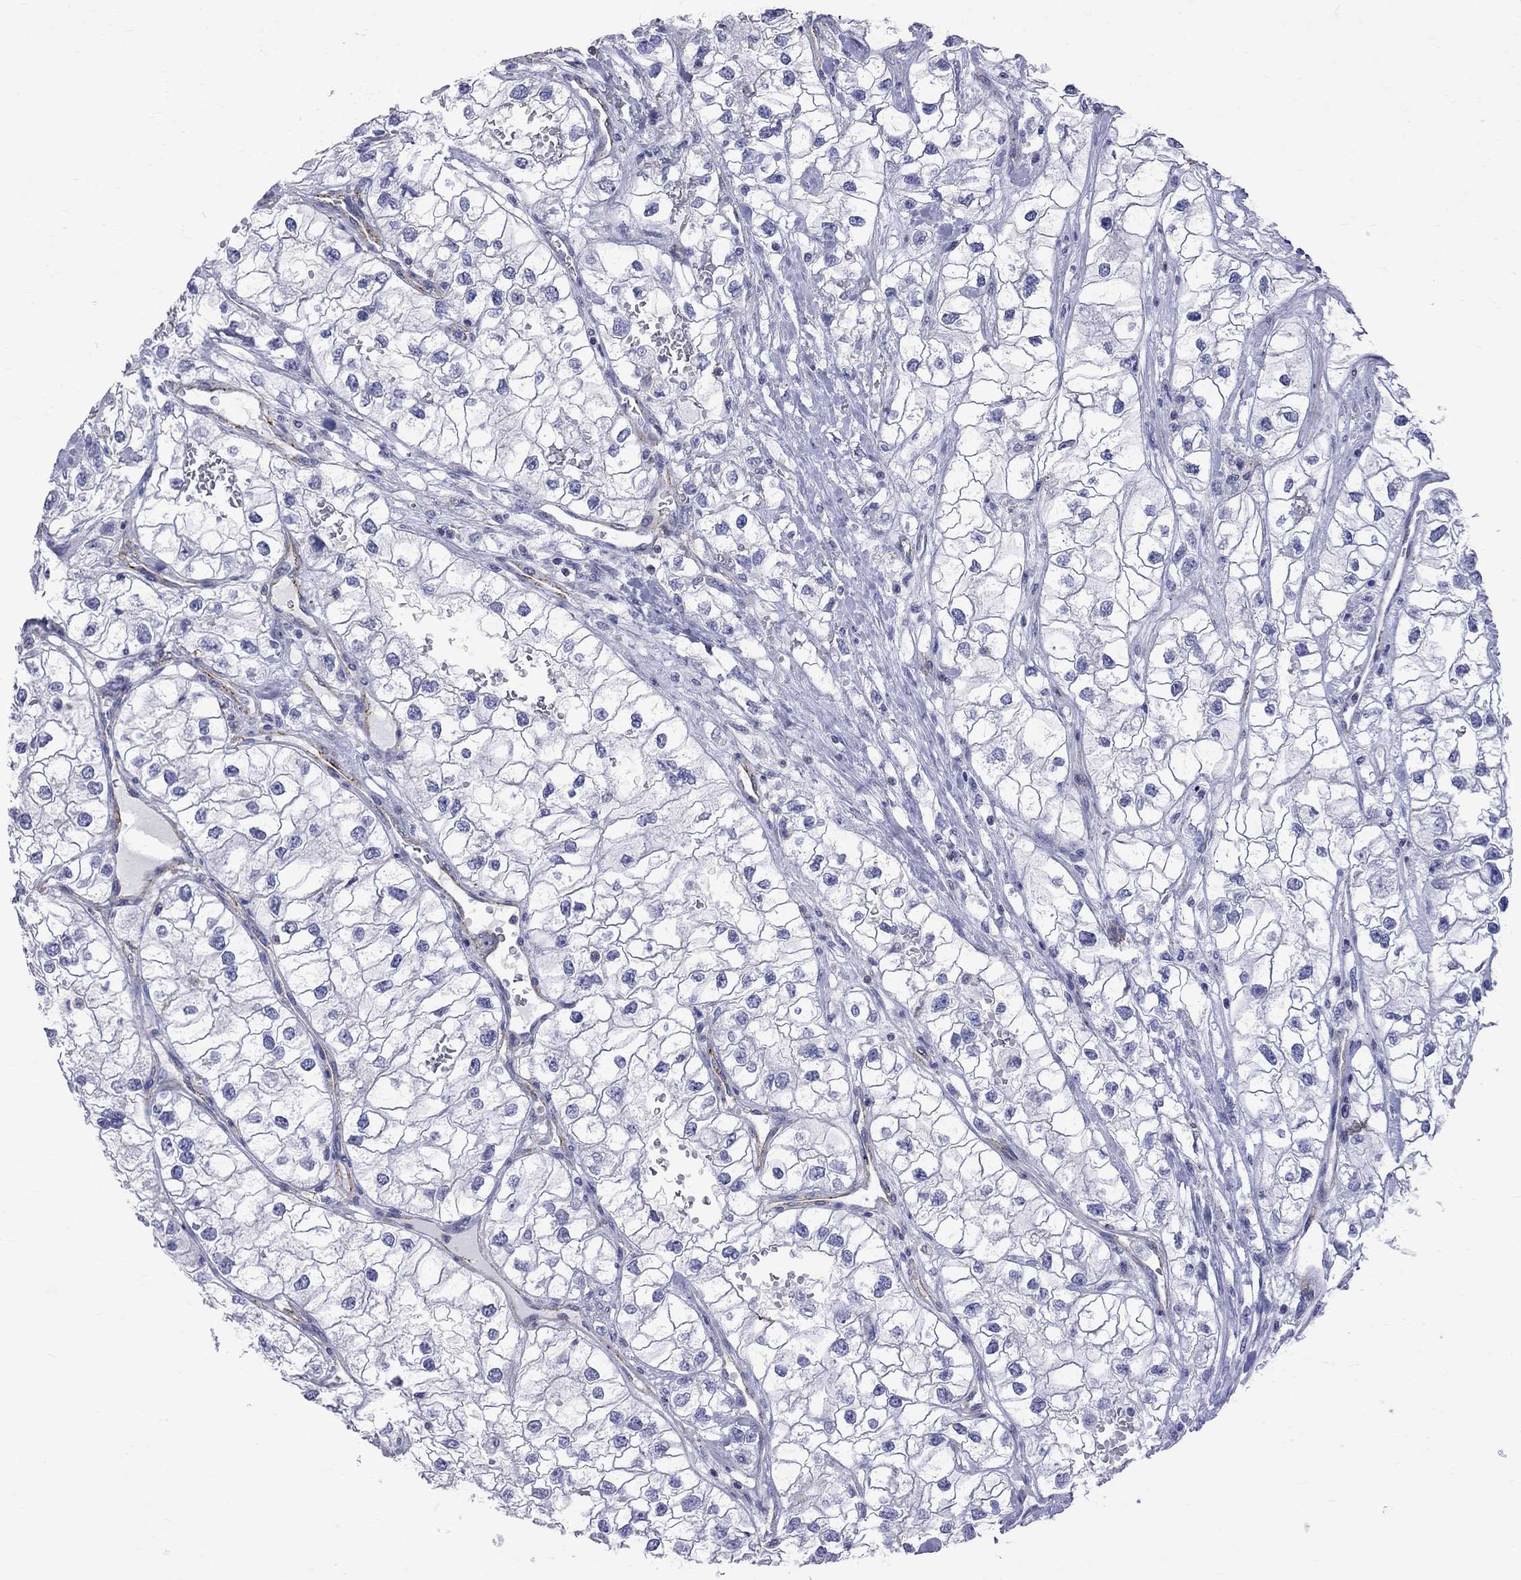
{"staining": {"intensity": "negative", "quantity": "none", "location": "none"}, "tissue": "renal cancer", "cell_type": "Tumor cells", "image_type": "cancer", "snomed": [{"axis": "morphology", "description": "Adenocarcinoma, NOS"}, {"axis": "topography", "description": "Kidney"}], "caption": "Renal adenocarcinoma stained for a protein using immunohistochemistry reveals no expression tumor cells.", "gene": "S100A3", "patient": {"sex": "male", "age": 59}}